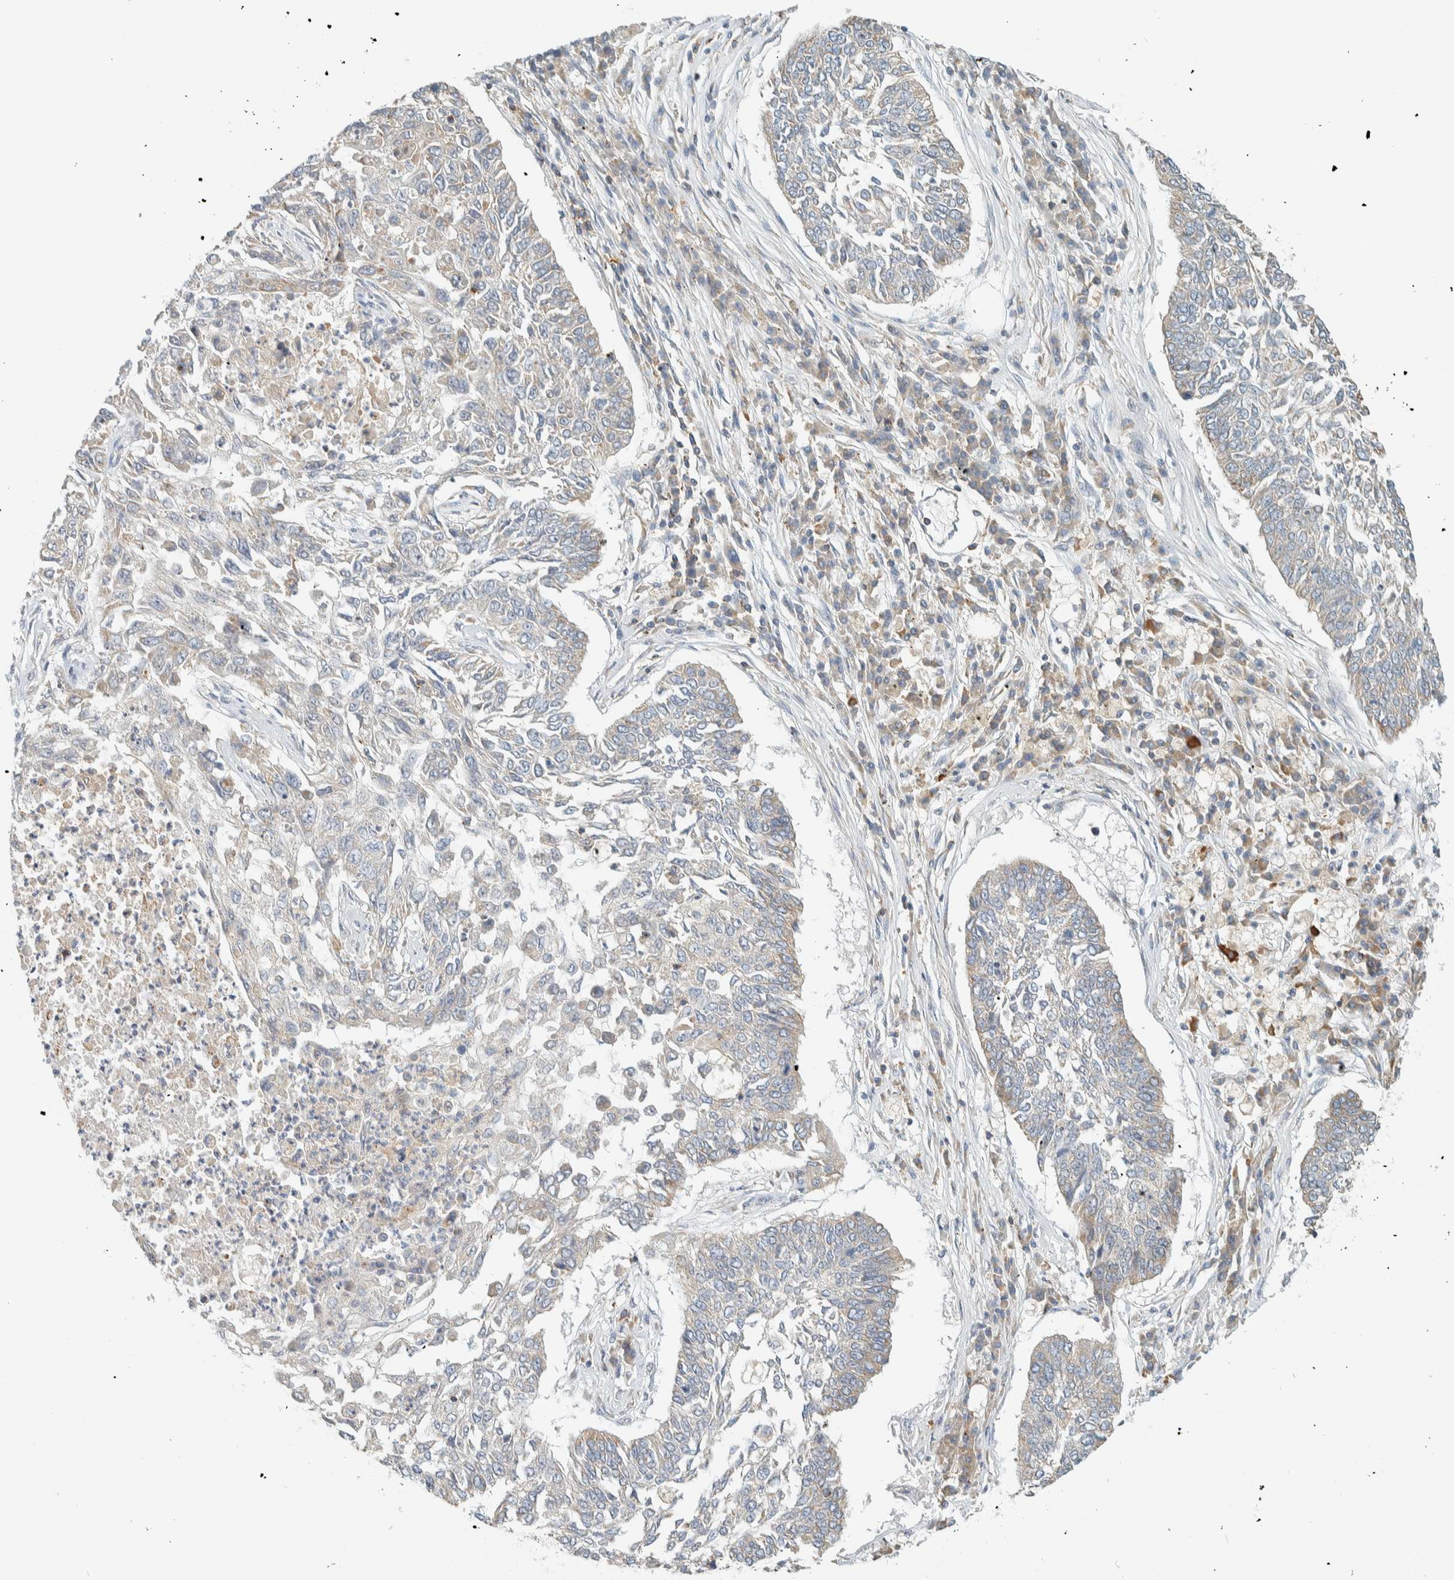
{"staining": {"intensity": "negative", "quantity": "none", "location": "none"}, "tissue": "lung cancer", "cell_type": "Tumor cells", "image_type": "cancer", "snomed": [{"axis": "morphology", "description": "Normal tissue, NOS"}, {"axis": "morphology", "description": "Squamous cell carcinoma, NOS"}, {"axis": "topography", "description": "Cartilage tissue"}, {"axis": "topography", "description": "Bronchus"}, {"axis": "topography", "description": "Lung"}], "caption": "Immunohistochemical staining of human lung cancer (squamous cell carcinoma) displays no significant positivity in tumor cells.", "gene": "CCDC57", "patient": {"sex": "female", "age": 49}}